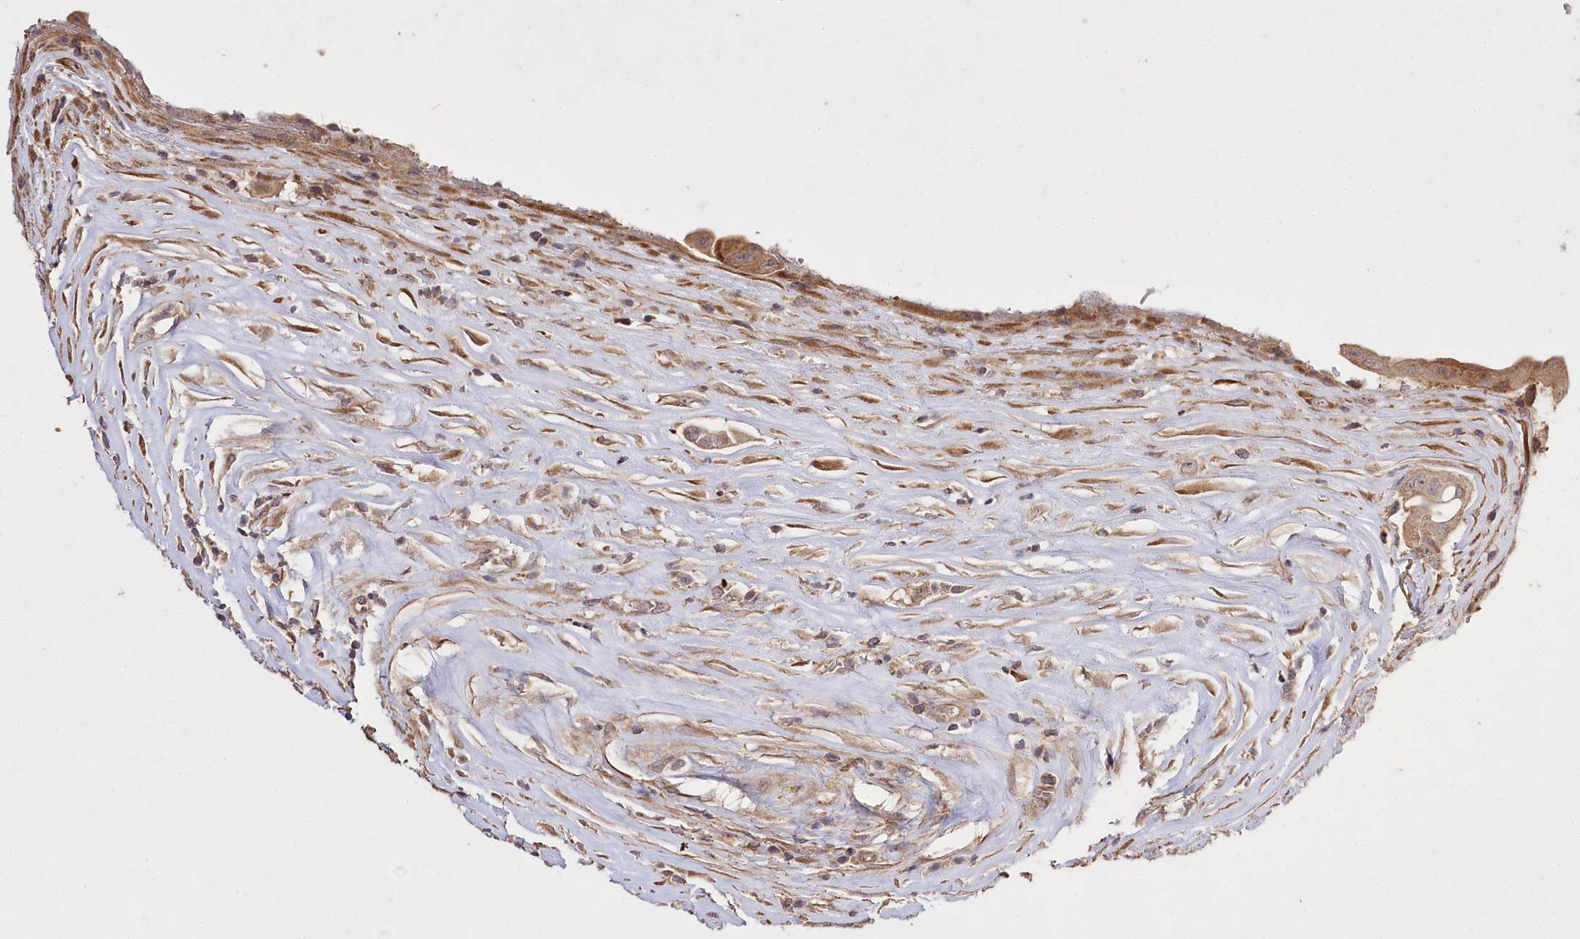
{"staining": {"intensity": "moderate", "quantity": ">75%", "location": "cytoplasmic/membranous"}, "tissue": "thyroid cancer", "cell_type": "Tumor cells", "image_type": "cancer", "snomed": [{"axis": "morphology", "description": "Papillary adenocarcinoma, NOS"}, {"axis": "topography", "description": "Thyroid gland"}], "caption": "Immunohistochemical staining of thyroid cancer (papillary adenocarcinoma) exhibits medium levels of moderate cytoplasmic/membranous positivity in about >75% of tumor cells.", "gene": "PRSS53", "patient": {"sex": "male", "age": 77}}